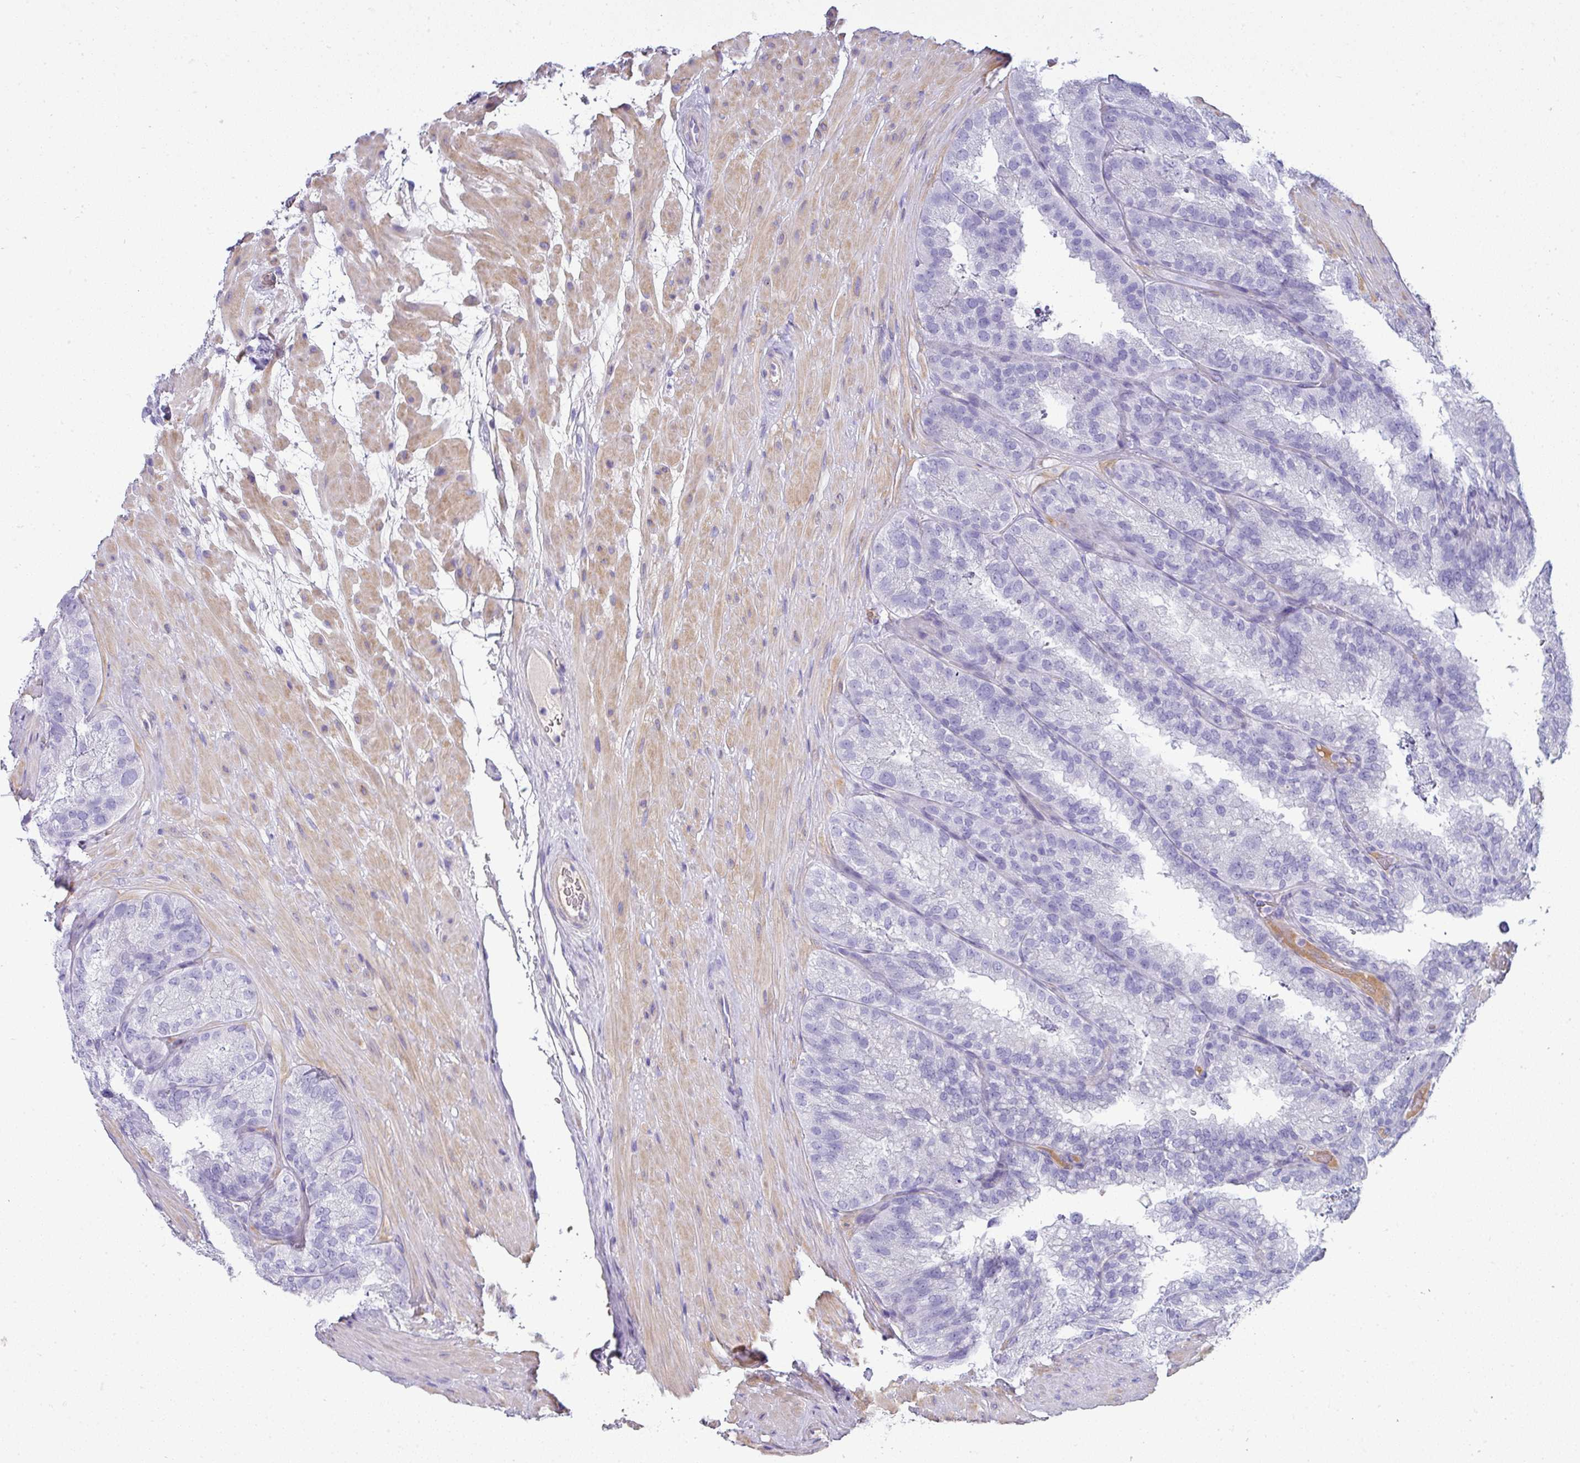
{"staining": {"intensity": "negative", "quantity": "none", "location": "none"}, "tissue": "seminal vesicle", "cell_type": "Glandular cells", "image_type": "normal", "snomed": [{"axis": "morphology", "description": "Normal tissue, NOS"}, {"axis": "topography", "description": "Seminal veicle"}], "caption": "The image demonstrates no significant positivity in glandular cells of seminal vesicle. The staining was performed using DAB to visualize the protein expression in brown, while the nuclei were stained in blue with hematoxylin (Magnification: 20x).", "gene": "VCX2", "patient": {"sex": "male", "age": 58}}